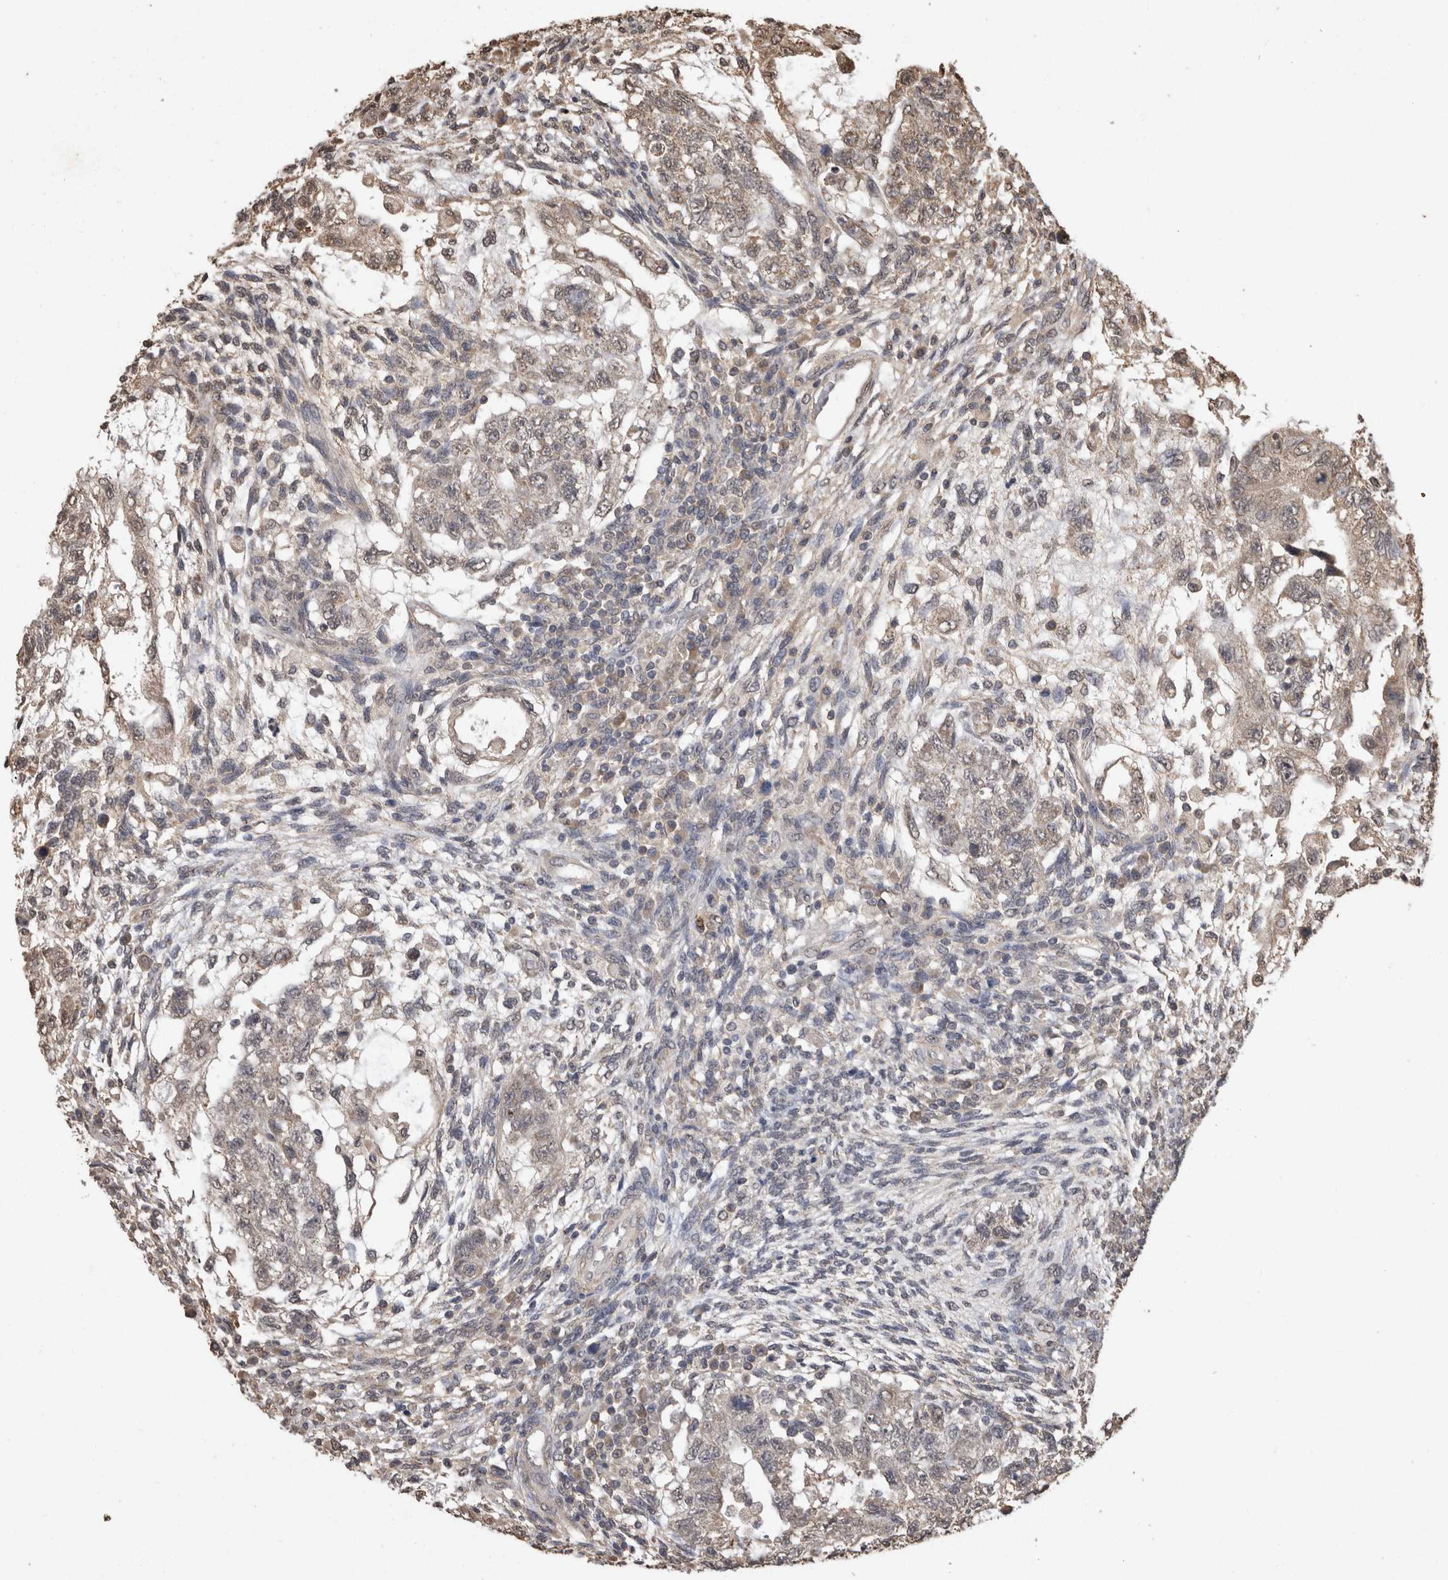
{"staining": {"intensity": "weak", "quantity": "<25%", "location": "cytoplasmic/membranous"}, "tissue": "testis cancer", "cell_type": "Tumor cells", "image_type": "cancer", "snomed": [{"axis": "morphology", "description": "Normal tissue, NOS"}, {"axis": "morphology", "description": "Carcinoma, Embryonal, NOS"}, {"axis": "topography", "description": "Testis"}], "caption": "This is an immunohistochemistry micrograph of human testis cancer (embryonal carcinoma). There is no positivity in tumor cells.", "gene": "SOCS5", "patient": {"sex": "male", "age": 36}}